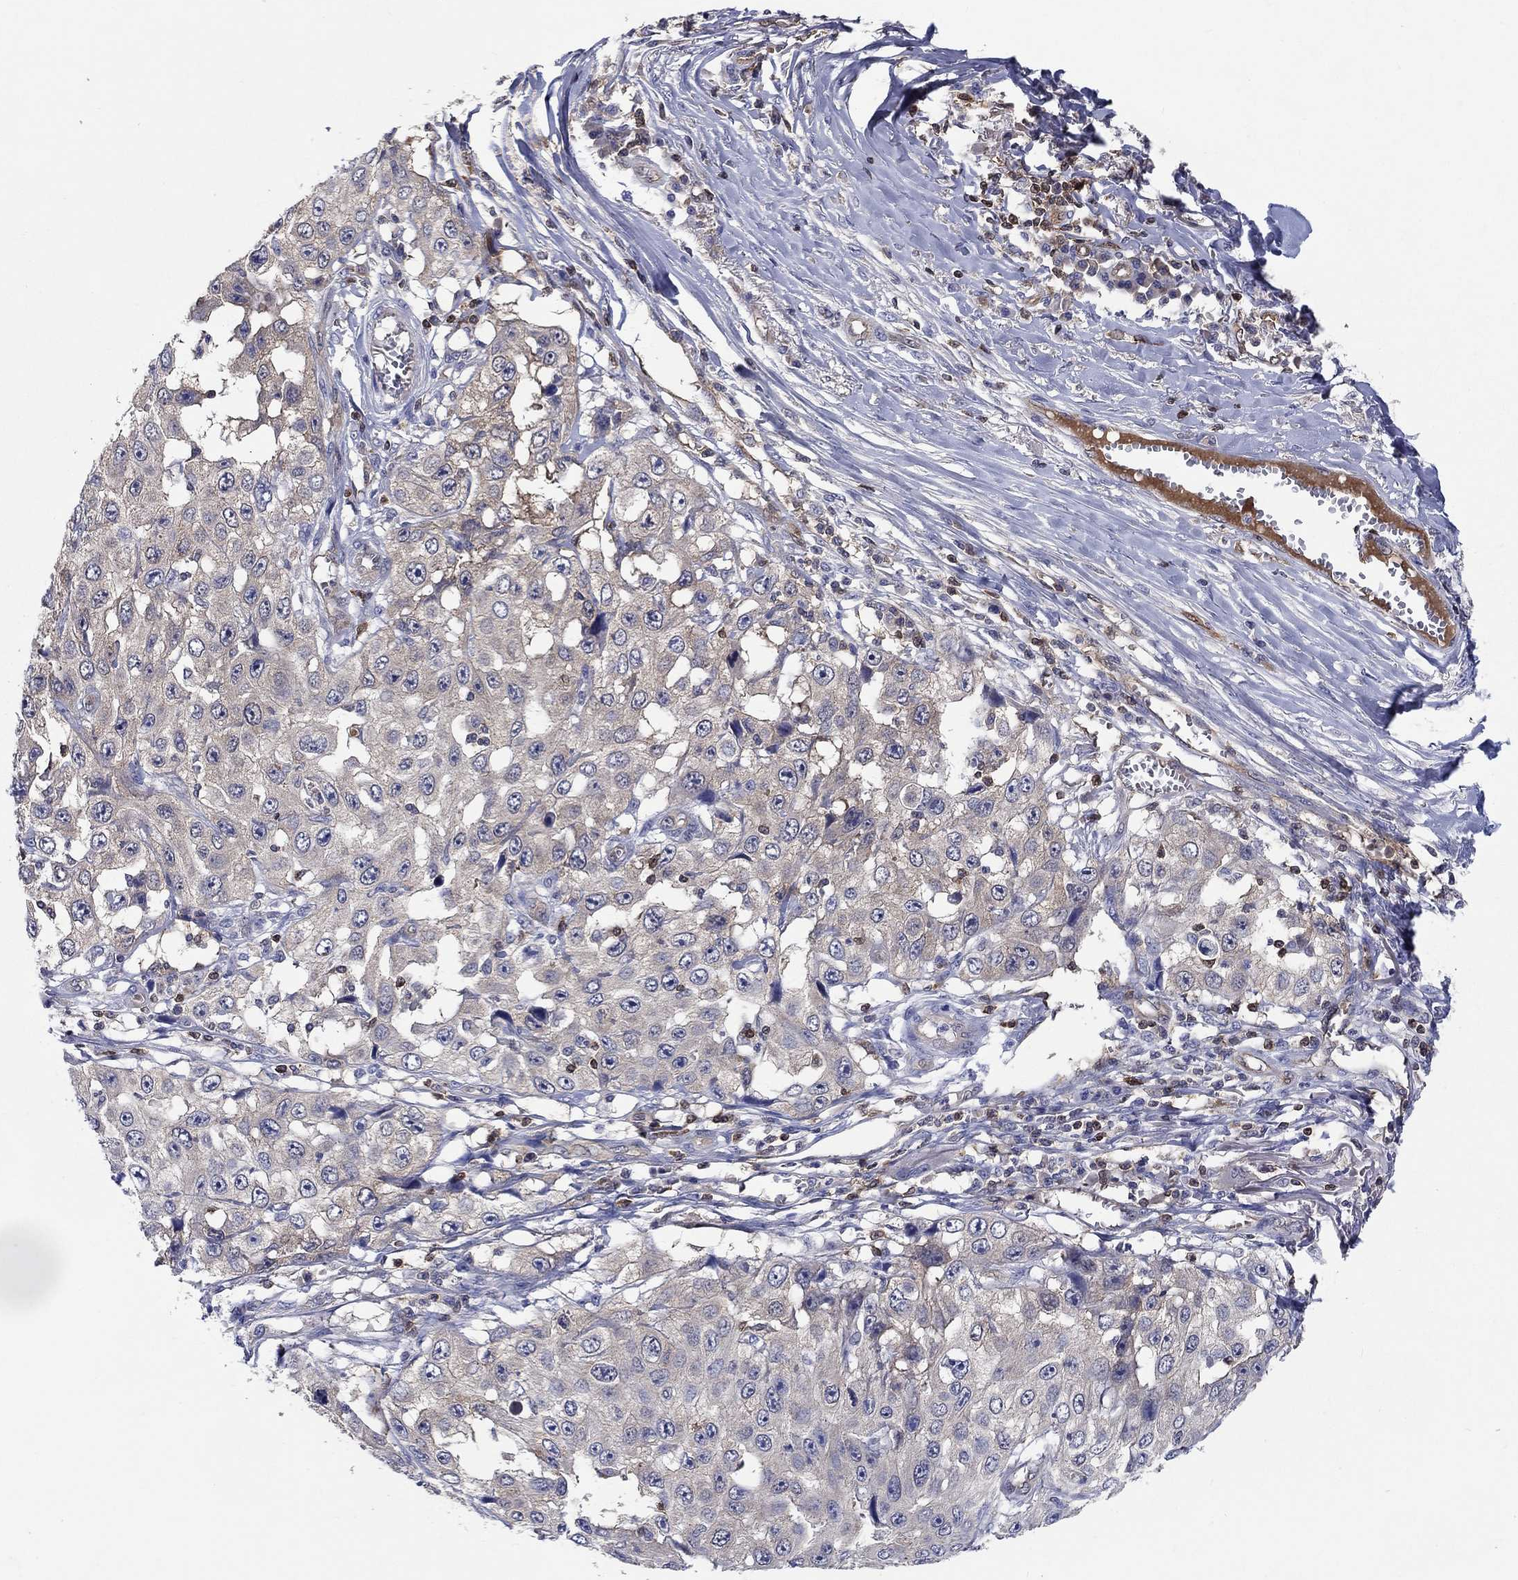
{"staining": {"intensity": "negative", "quantity": "none", "location": "none"}, "tissue": "skin cancer", "cell_type": "Tumor cells", "image_type": "cancer", "snomed": [{"axis": "morphology", "description": "Squamous cell carcinoma, NOS"}, {"axis": "topography", "description": "Skin"}], "caption": "A histopathology image of squamous cell carcinoma (skin) stained for a protein demonstrates no brown staining in tumor cells.", "gene": "AGFG2", "patient": {"sex": "male", "age": 82}}